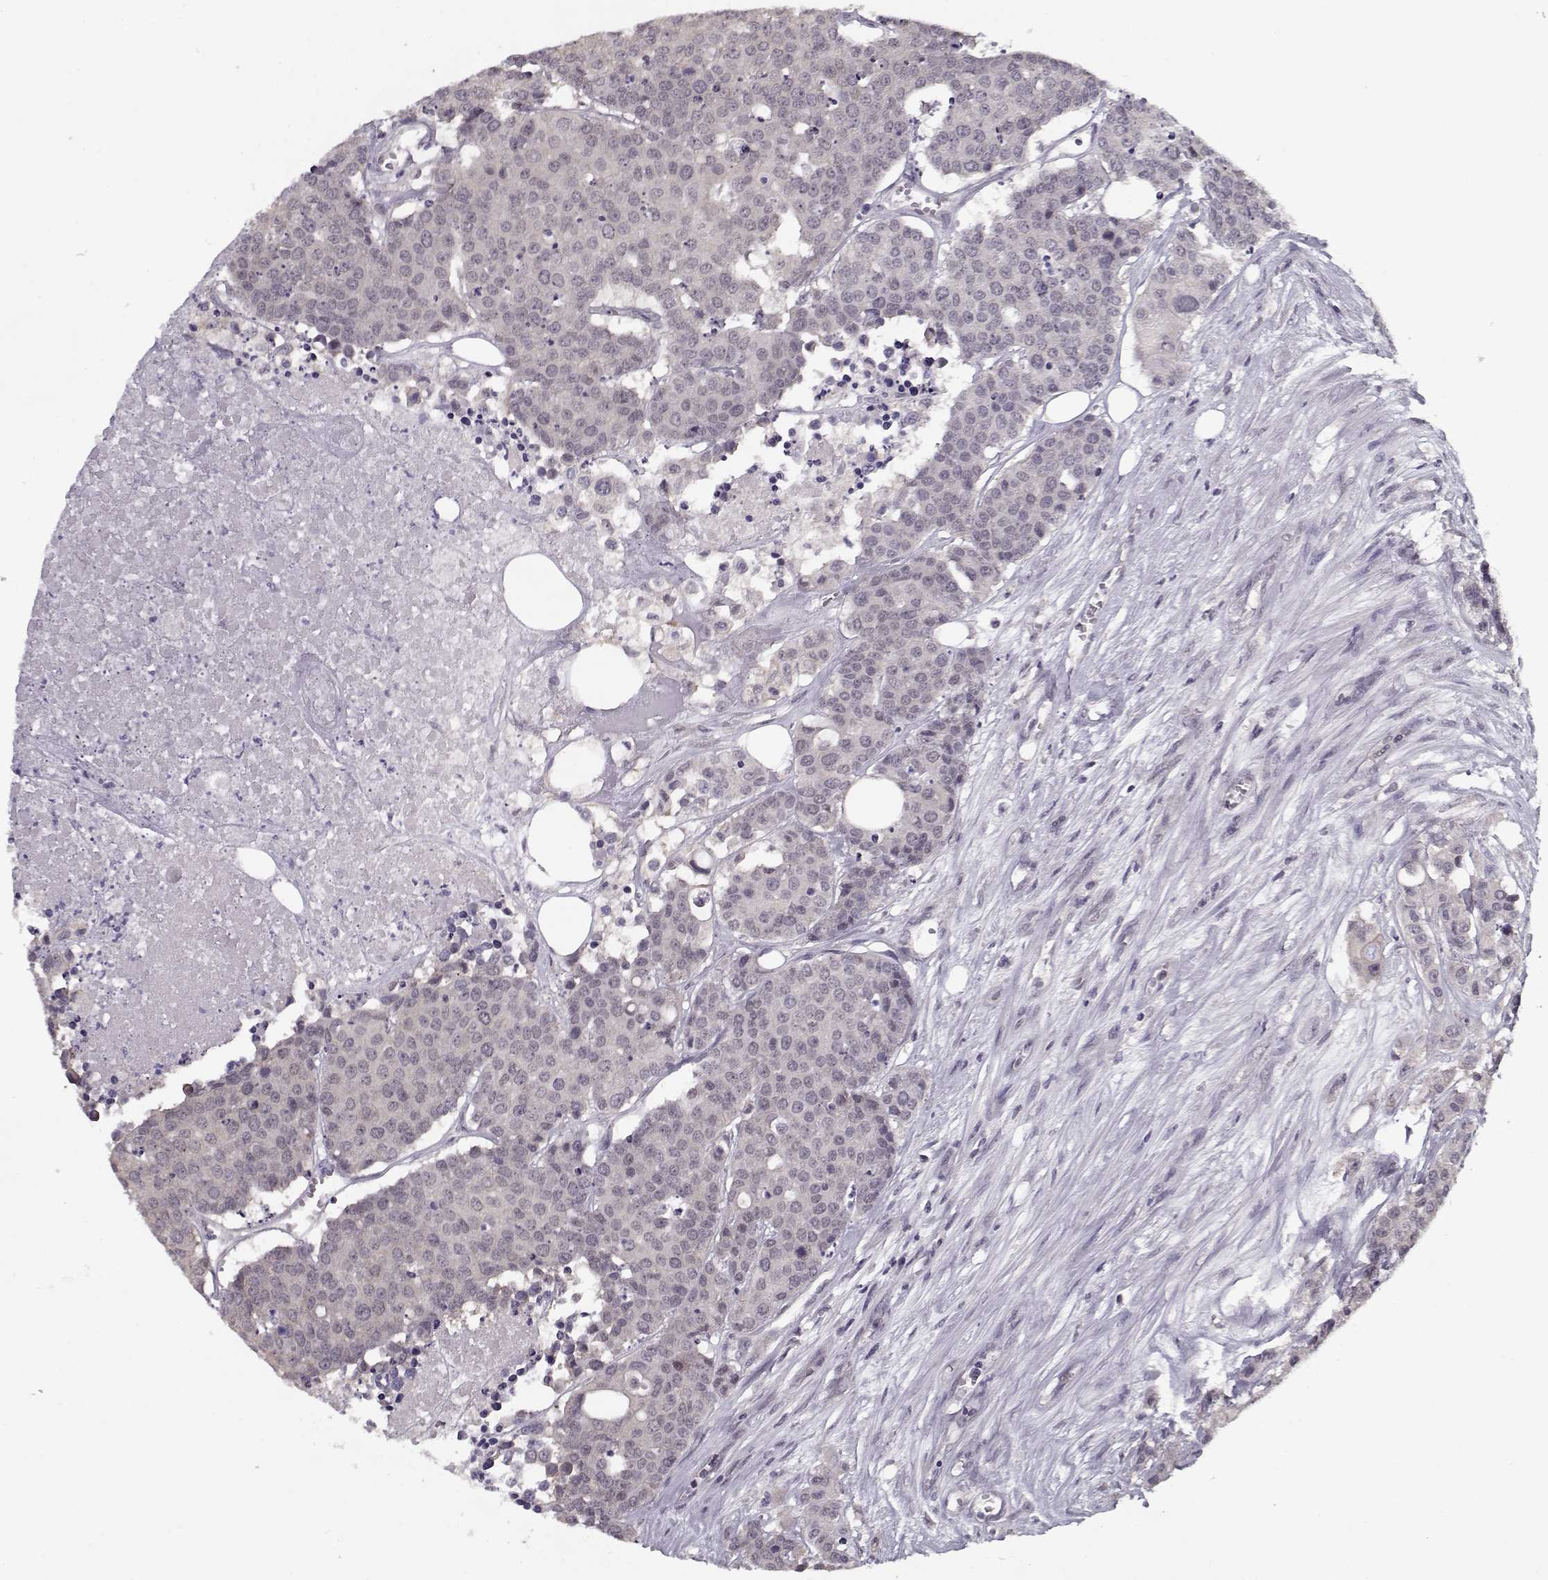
{"staining": {"intensity": "negative", "quantity": "none", "location": "none"}, "tissue": "carcinoid", "cell_type": "Tumor cells", "image_type": "cancer", "snomed": [{"axis": "morphology", "description": "Carcinoid, malignant, NOS"}, {"axis": "topography", "description": "Colon"}], "caption": "Immunohistochemistry image of neoplastic tissue: human carcinoid stained with DAB shows no significant protein staining in tumor cells.", "gene": "TESPA1", "patient": {"sex": "male", "age": 81}}